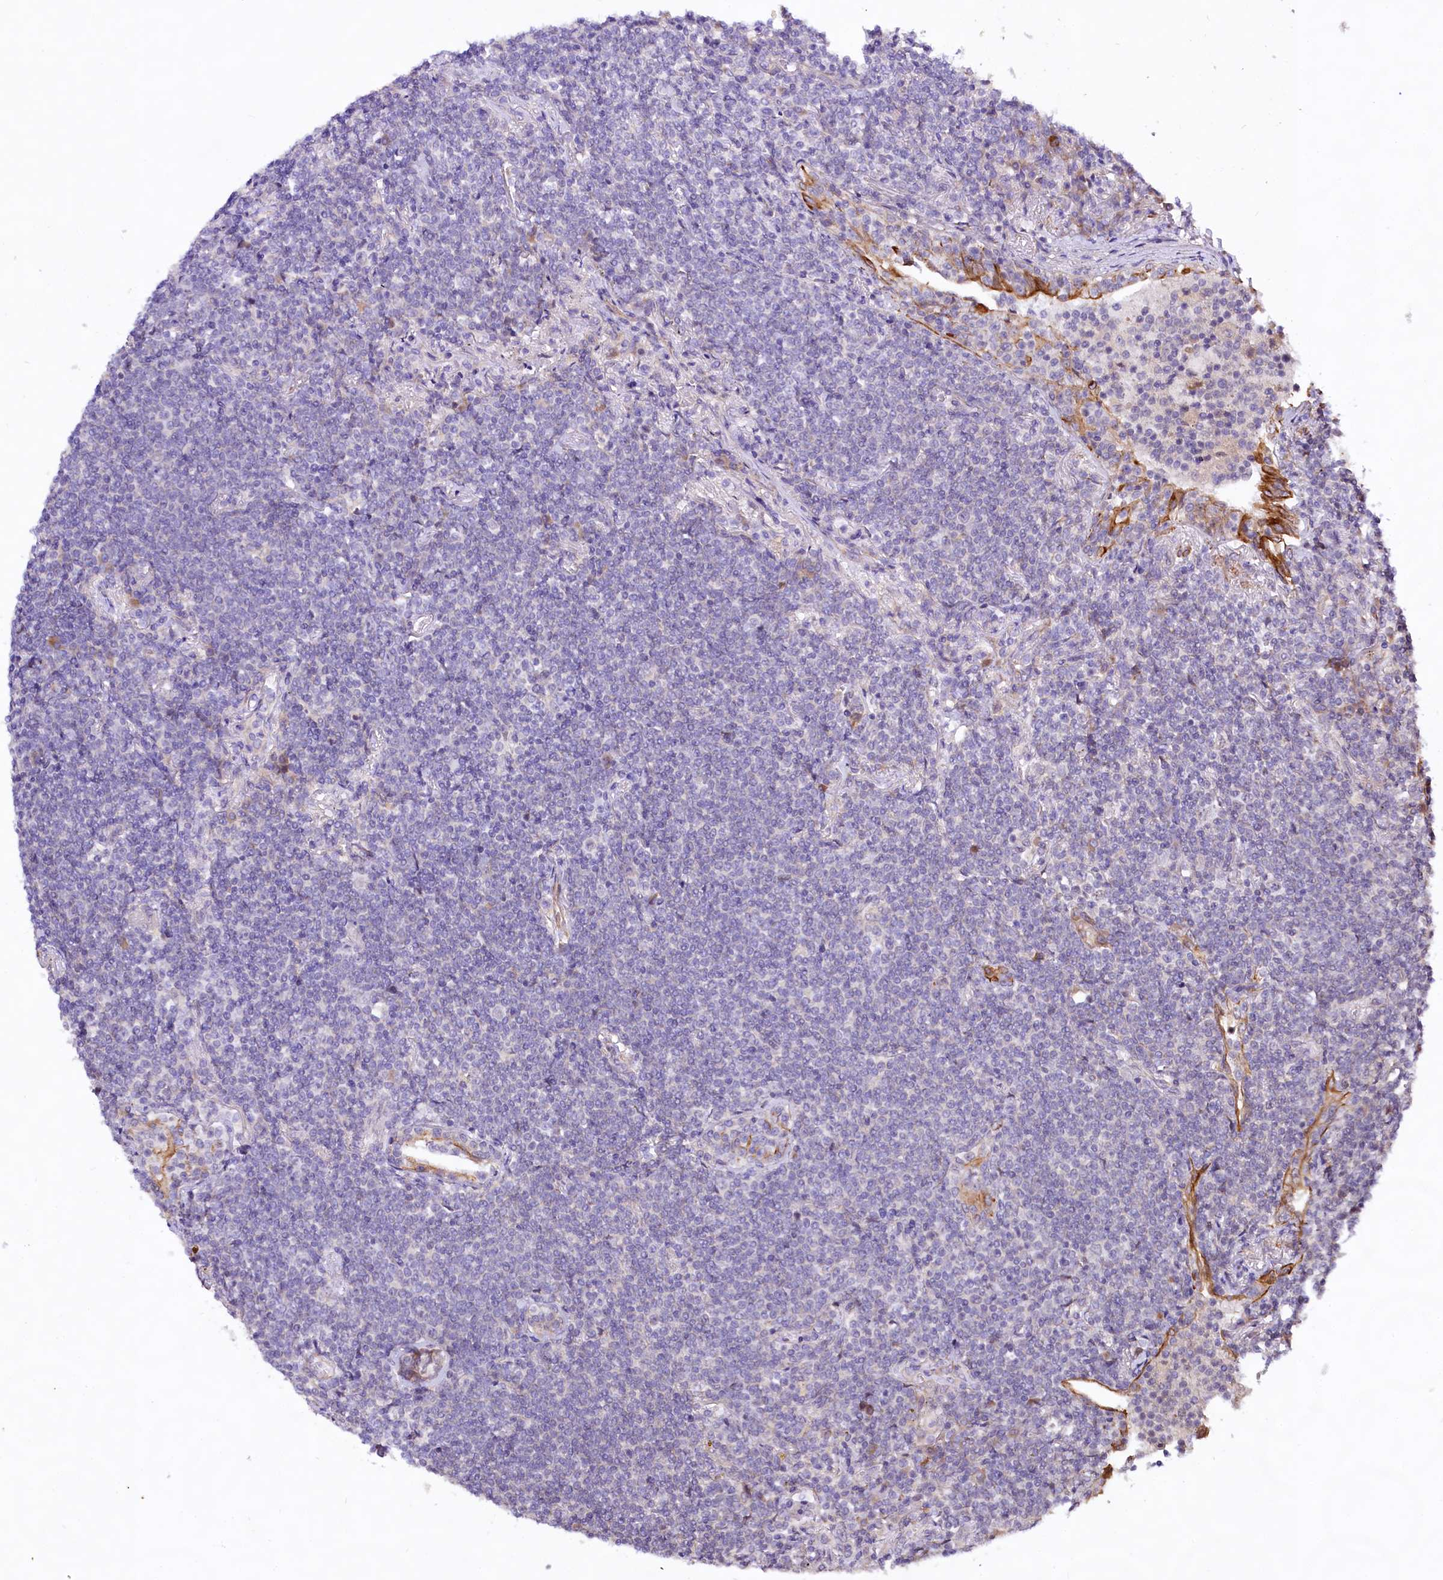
{"staining": {"intensity": "negative", "quantity": "none", "location": "none"}, "tissue": "lymphoma", "cell_type": "Tumor cells", "image_type": "cancer", "snomed": [{"axis": "morphology", "description": "Malignant lymphoma, non-Hodgkin's type, Low grade"}, {"axis": "topography", "description": "Lung"}], "caption": "Tumor cells are negative for brown protein staining in lymphoma.", "gene": "VPS11", "patient": {"sex": "female", "age": 71}}